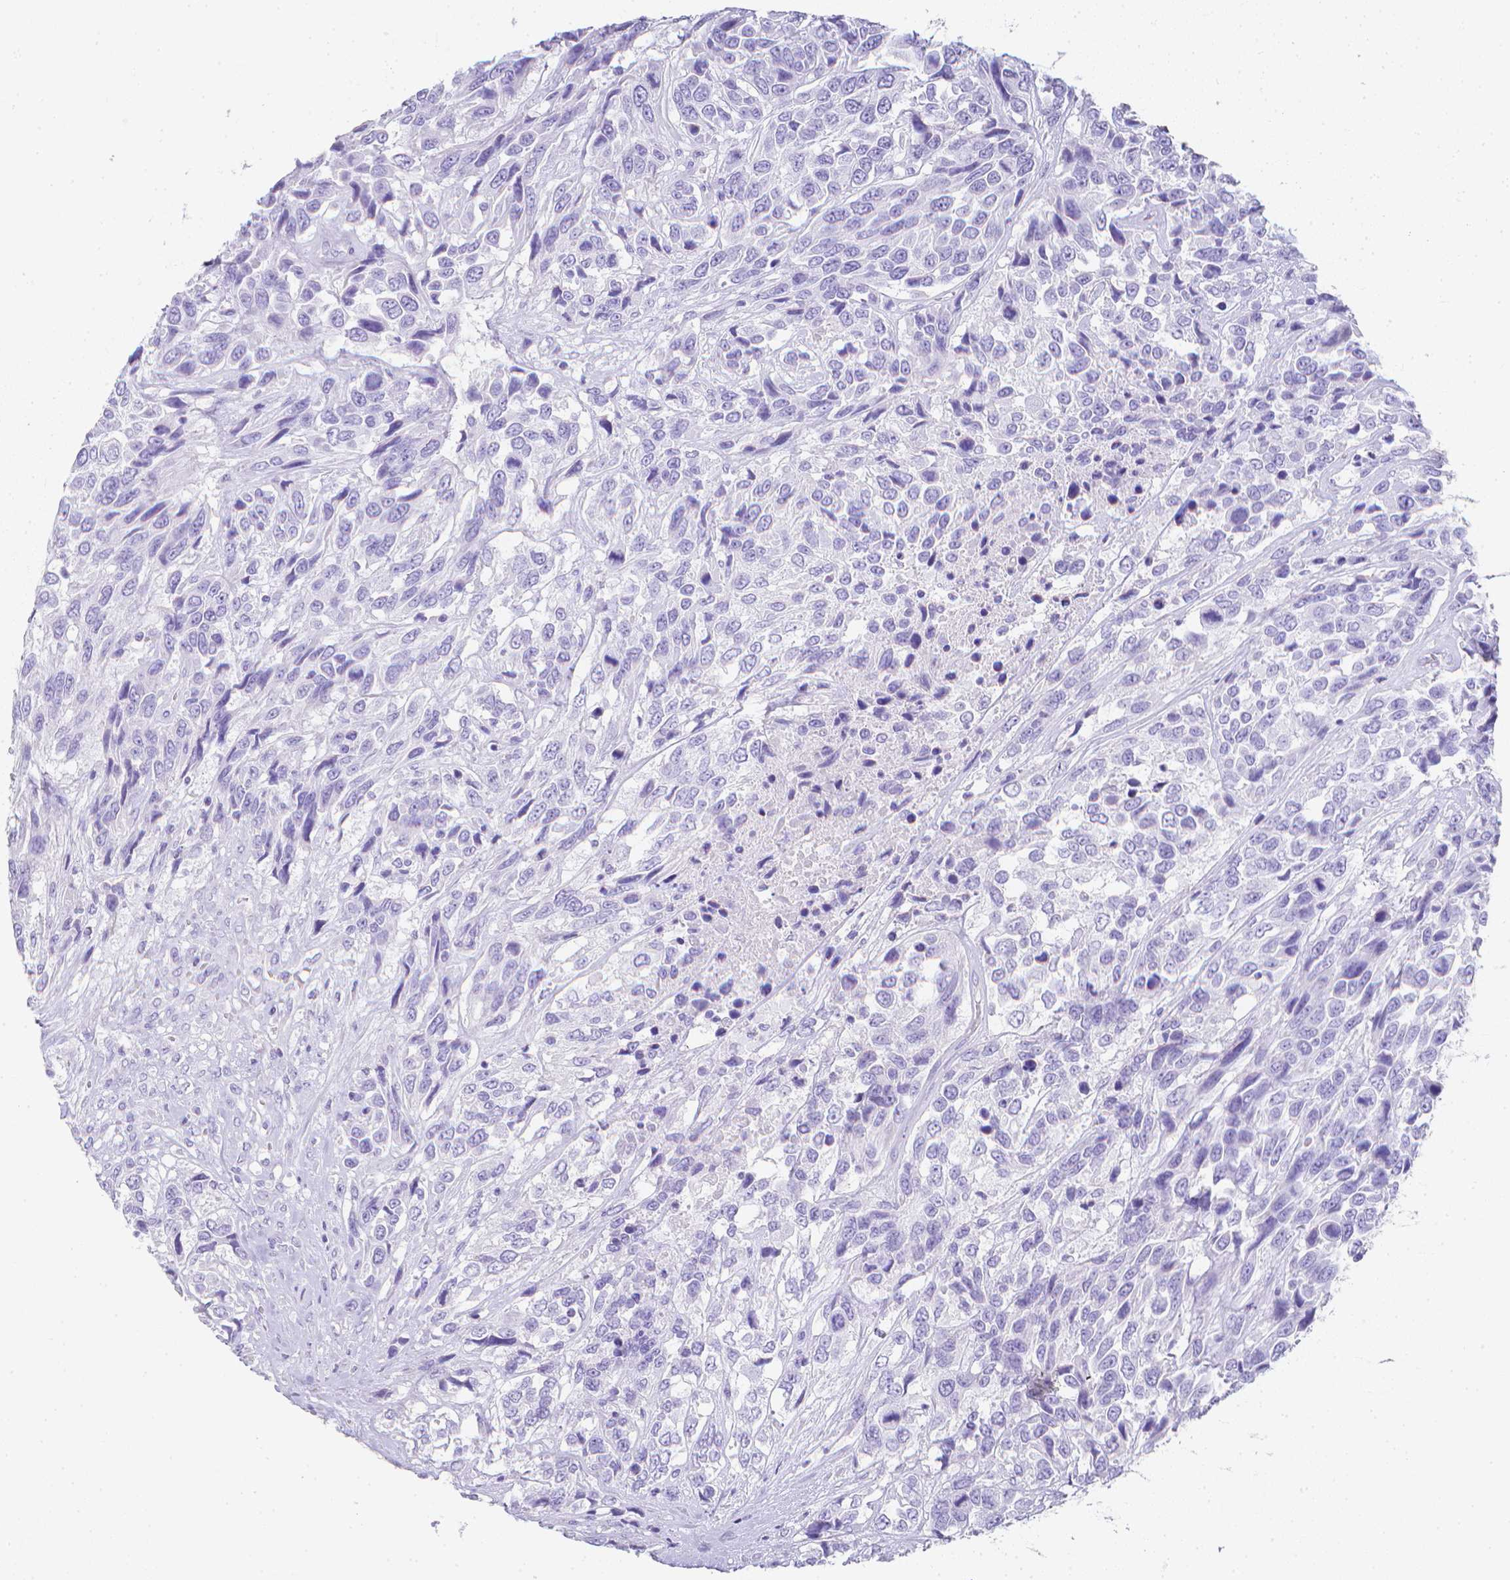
{"staining": {"intensity": "negative", "quantity": "none", "location": "none"}, "tissue": "urothelial cancer", "cell_type": "Tumor cells", "image_type": "cancer", "snomed": [{"axis": "morphology", "description": "Urothelial carcinoma, High grade"}, {"axis": "topography", "description": "Urinary bladder"}], "caption": "Urothelial cancer was stained to show a protein in brown. There is no significant expression in tumor cells.", "gene": "LGALS4", "patient": {"sex": "female", "age": 70}}